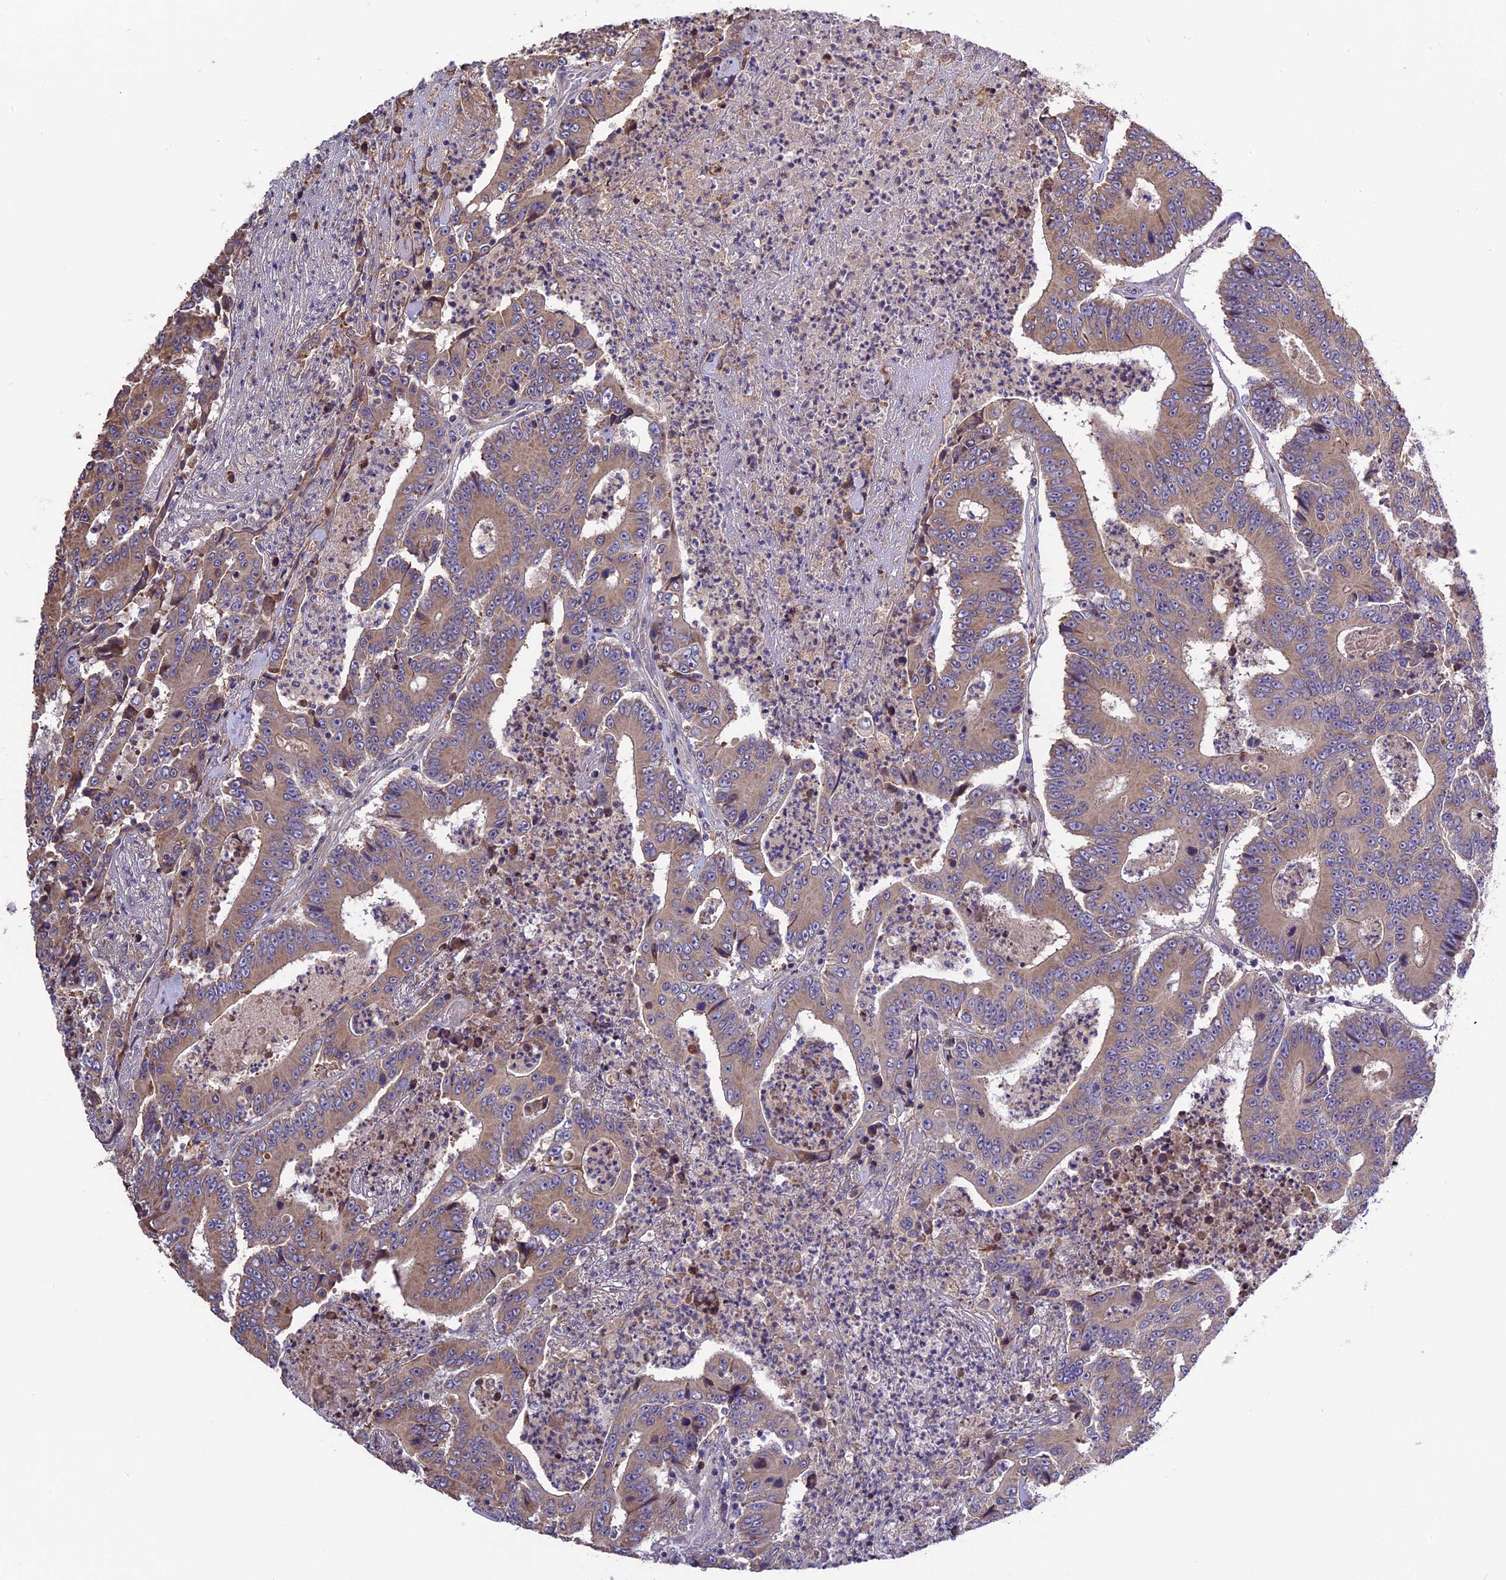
{"staining": {"intensity": "moderate", "quantity": ">75%", "location": "cytoplasmic/membranous"}, "tissue": "colorectal cancer", "cell_type": "Tumor cells", "image_type": "cancer", "snomed": [{"axis": "morphology", "description": "Adenocarcinoma, NOS"}, {"axis": "topography", "description": "Colon"}], "caption": "Tumor cells show medium levels of moderate cytoplasmic/membranous expression in approximately >75% of cells in colorectal cancer.", "gene": "ABCC10", "patient": {"sex": "male", "age": 83}}